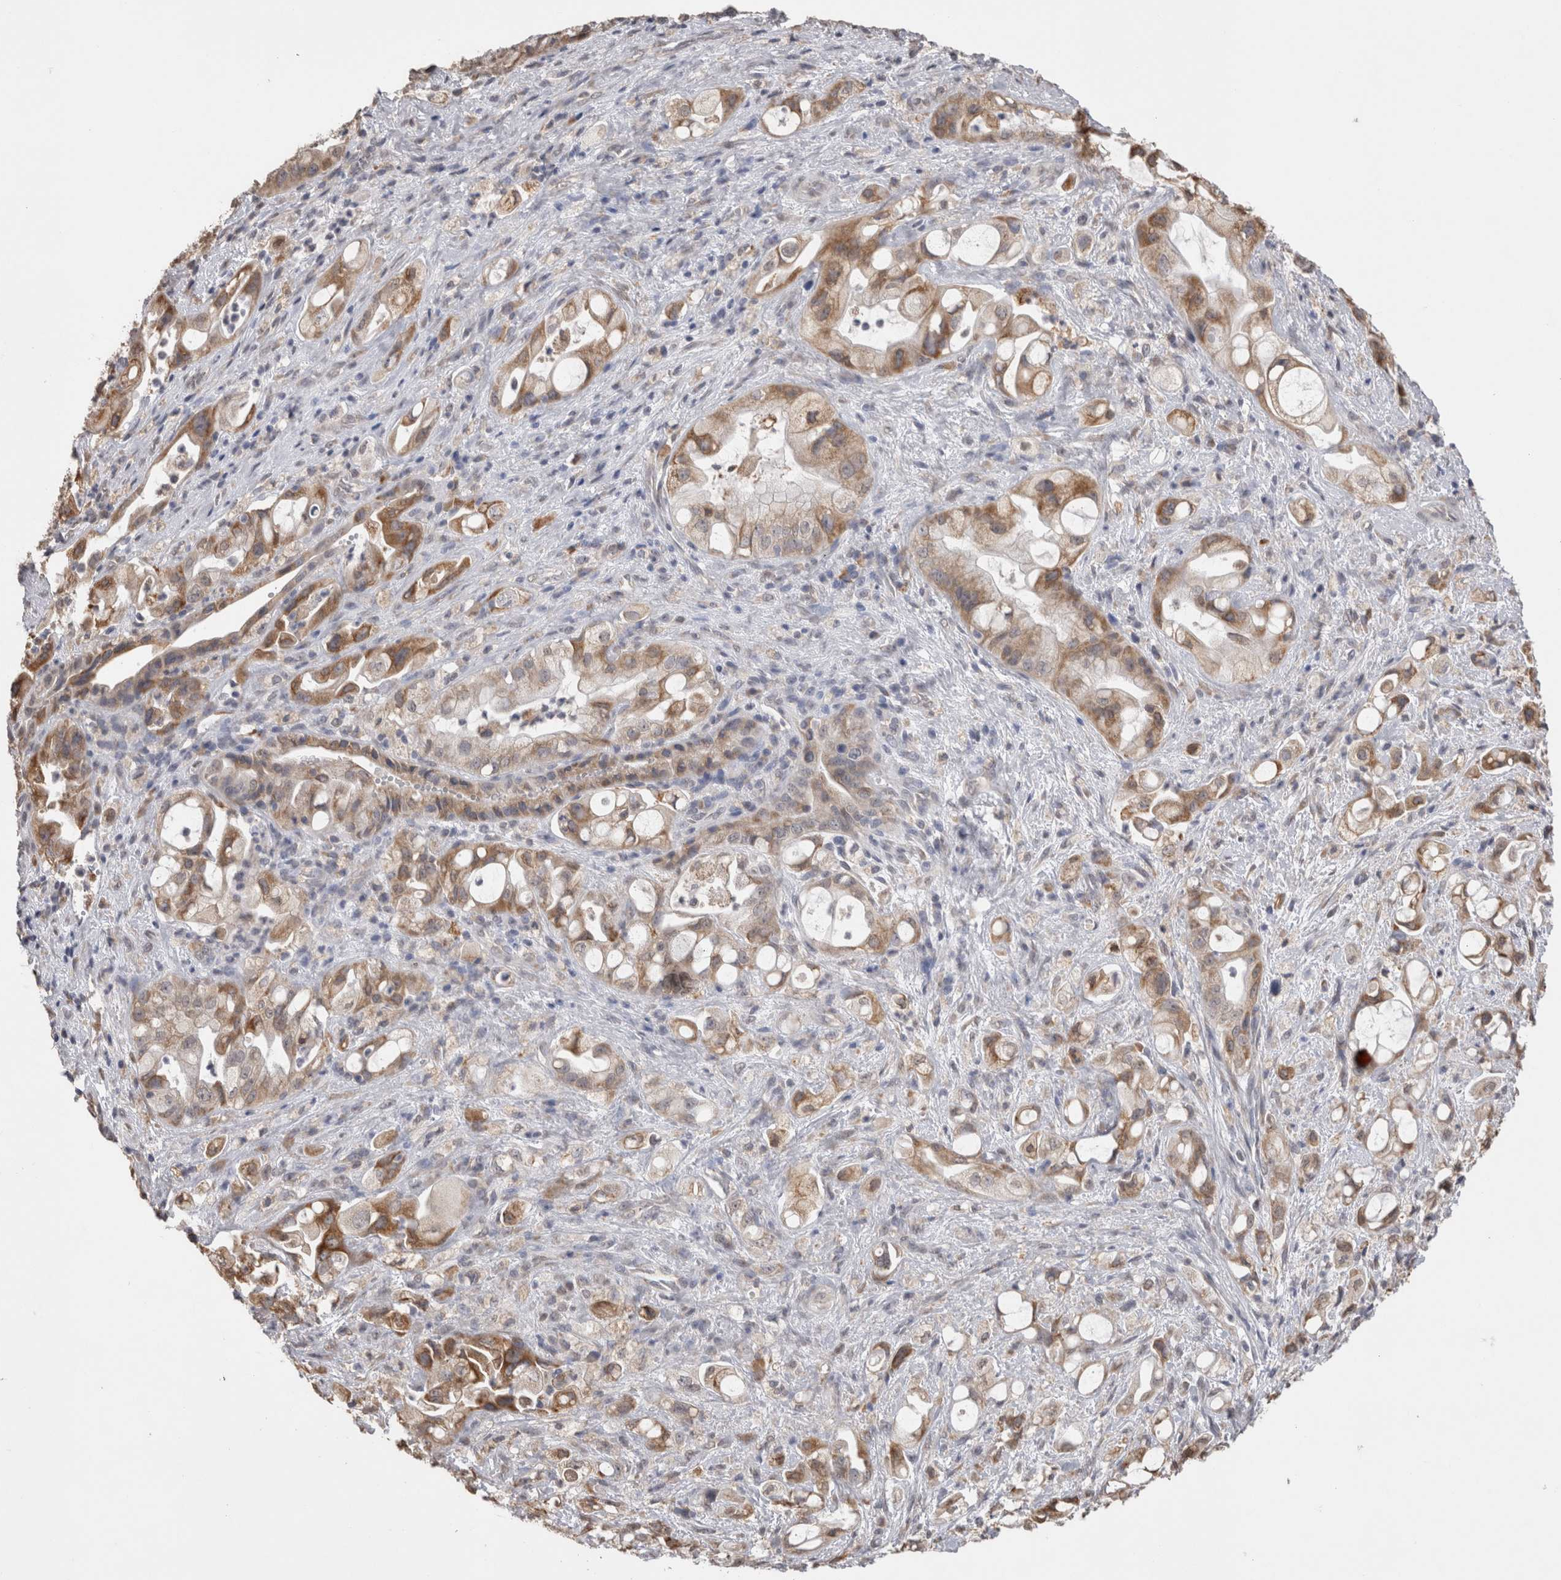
{"staining": {"intensity": "moderate", "quantity": ">75%", "location": "cytoplasmic/membranous"}, "tissue": "pancreatic cancer", "cell_type": "Tumor cells", "image_type": "cancer", "snomed": [{"axis": "morphology", "description": "Adenocarcinoma, NOS"}, {"axis": "topography", "description": "Pancreas"}], "caption": "Tumor cells exhibit medium levels of moderate cytoplasmic/membranous positivity in approximately >75% of cells in human adenocarcinoma (pancreatic). The staining is performed using DAB brown chromogen to label protein expression. The nuclei are counter-stained blue using hematoxylin.", "gene": "NOMO1", "patient": {"sex": "male", "age": 79}}